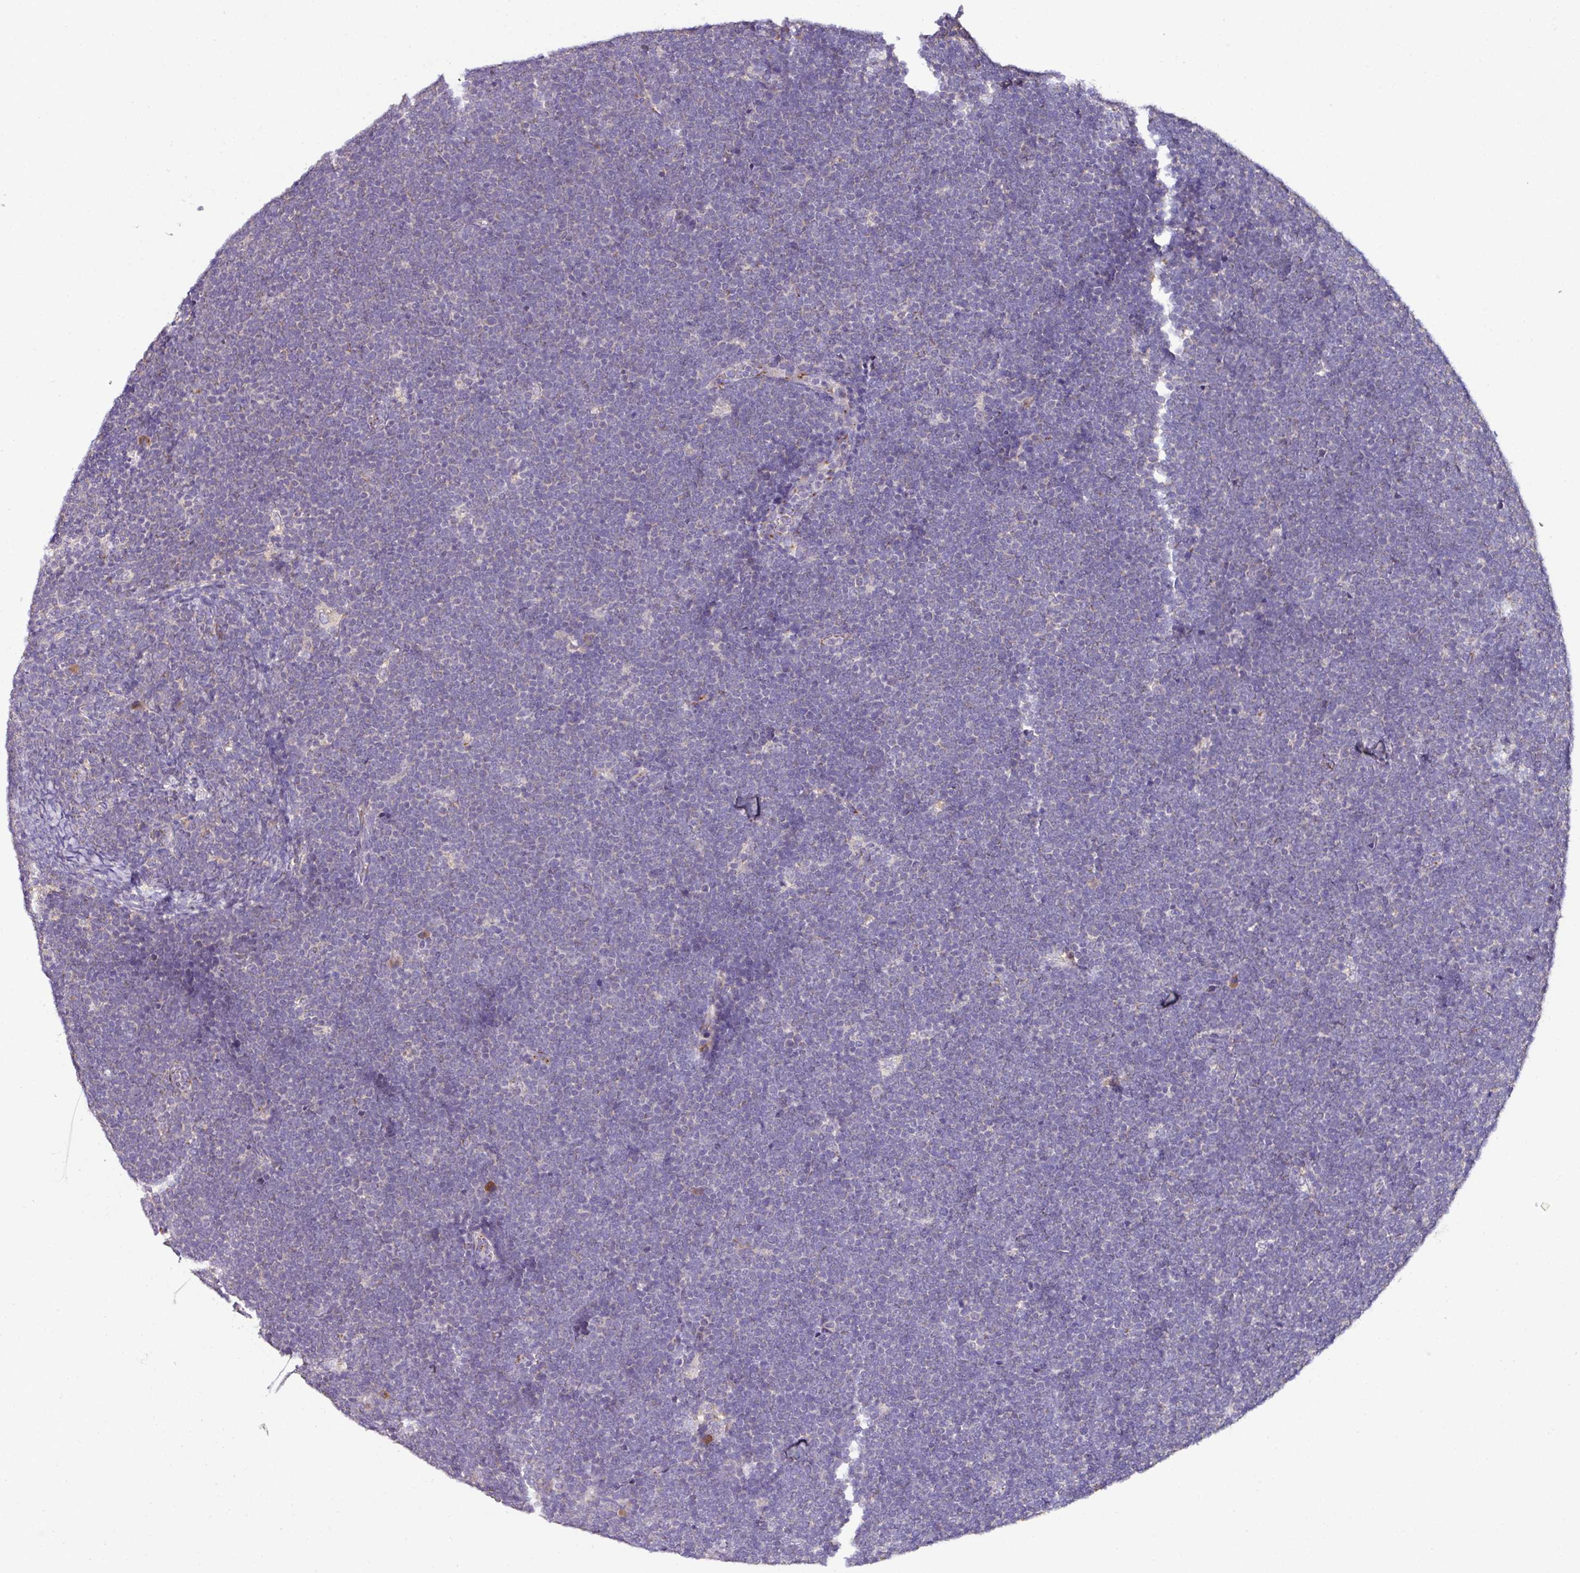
{"staining": {"intensity": "negative", "quantity": "none", "location": "none"}, "tissue": "lymphoma", "cell_type": "Tumor cells", "image_type": "cancer", "snomed": [{"axis": "morphology", "description": "Malignant lymphoma, non-Hodgkin's type, High grade"}, {"axis": "topography", "description": "Lymph node"}], "caption": "Histopathology image shows no significant protein positivity in tumor cells of malignant lymphoma, non-Hodgkin's type (high-grade).", "gene": "CPD", "patient": {"sex": "male", "age": 13}}